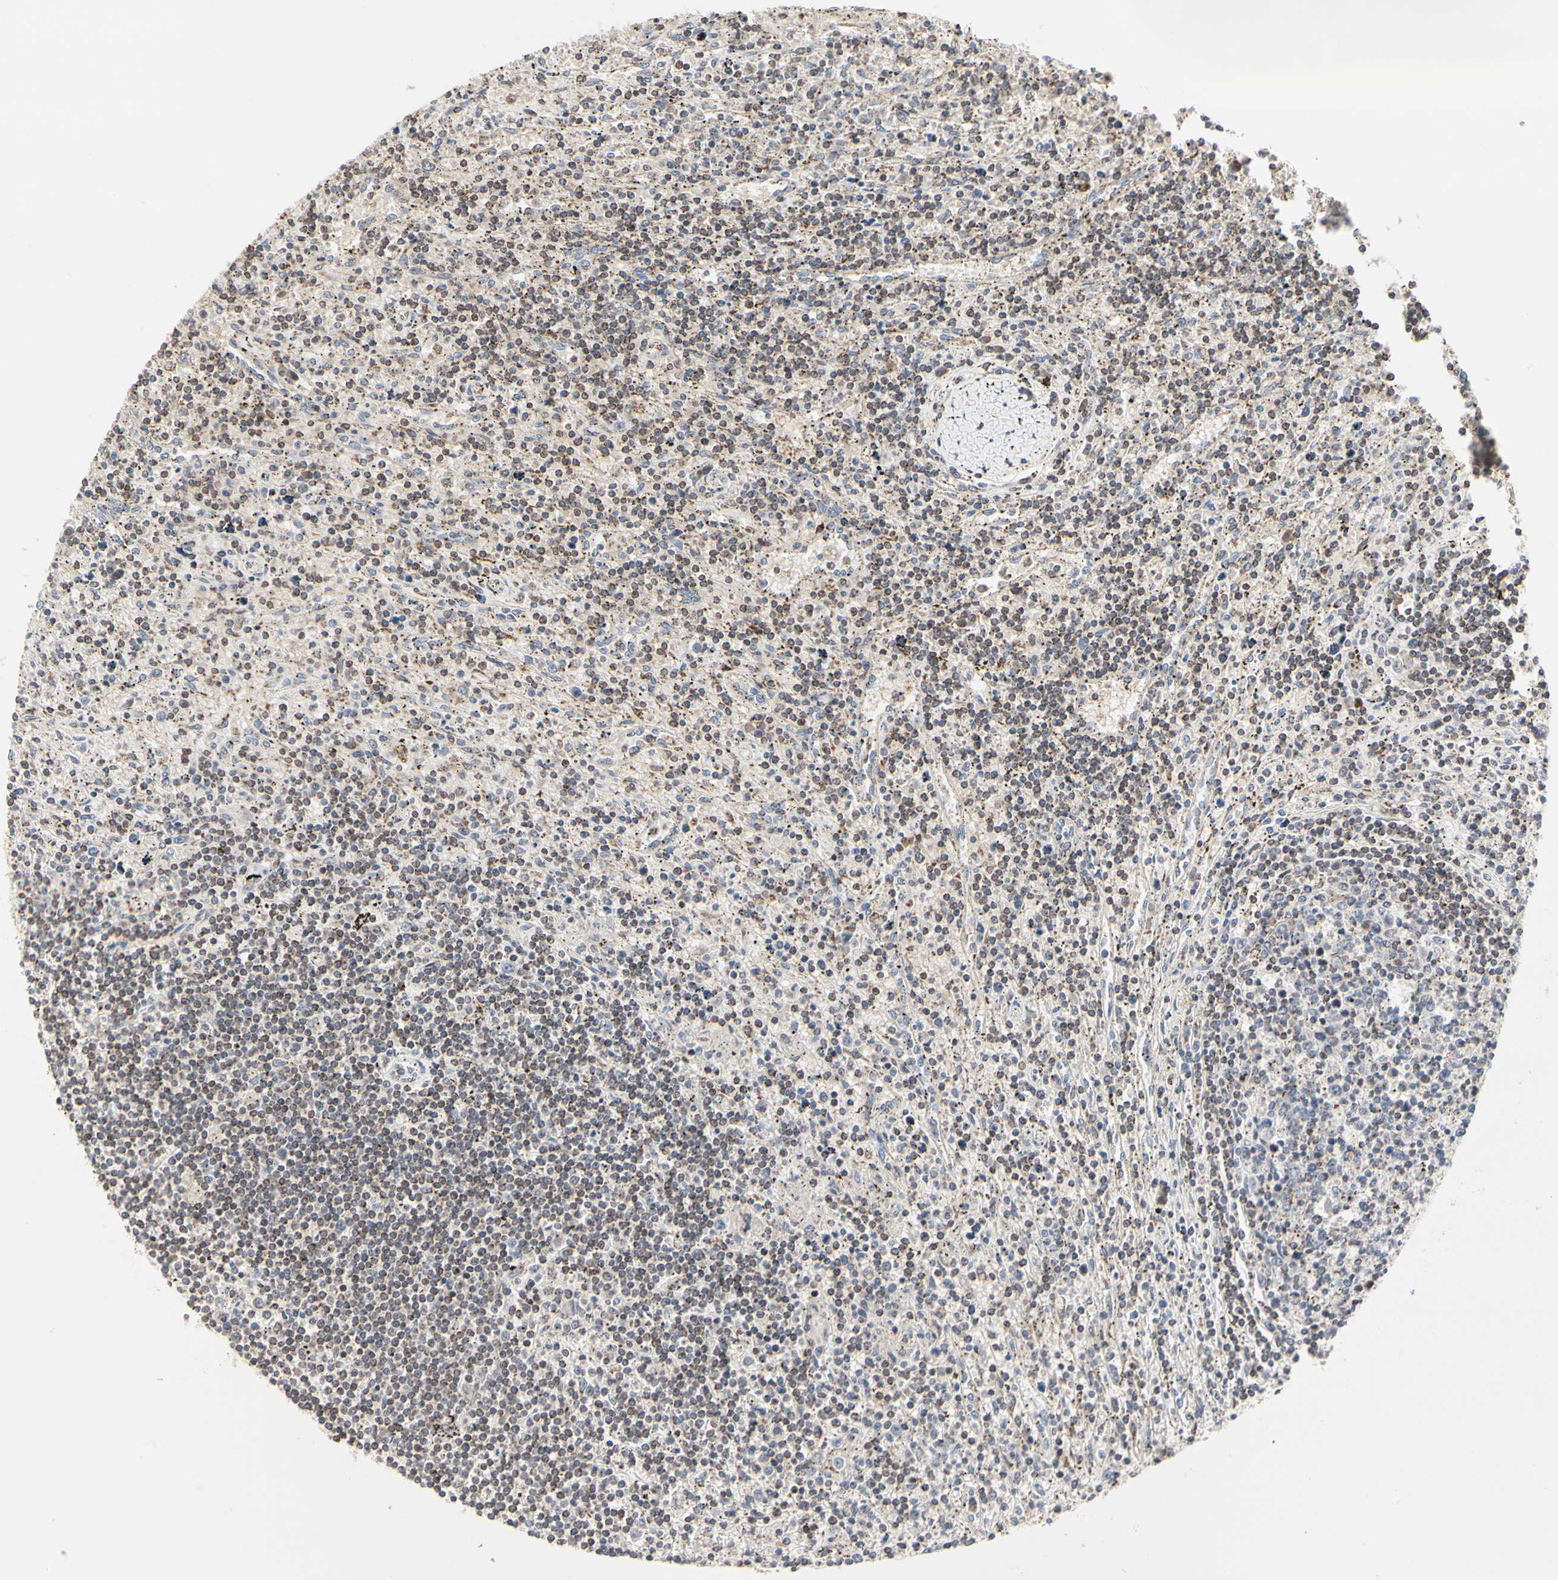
{"staining": {"intensity": "weak", "quantity": "25%-75%", "location": "cytoplasmic/membranous,nuclear"}, "tissue": "lymphoma", "cell_type": "Tumor cells", "image_type": "cancer", "snomed": [{"axis": "morphology", "description": "Malignant lymphoma, non-Hodgkin's type, Low grade"}, {"axis": "topography", "description": "Spleen"}], "caption": "Immunohistochemical staining of human malignant lymphoma, non-Hodgkin's type (low-grade) reveals weak cytoplasmic/membranous and nuclear protein positivity in approximately 25%-75% of tumor cells.", "gene": "TSKU", "patient": {"sex": "male", "age": 76}}